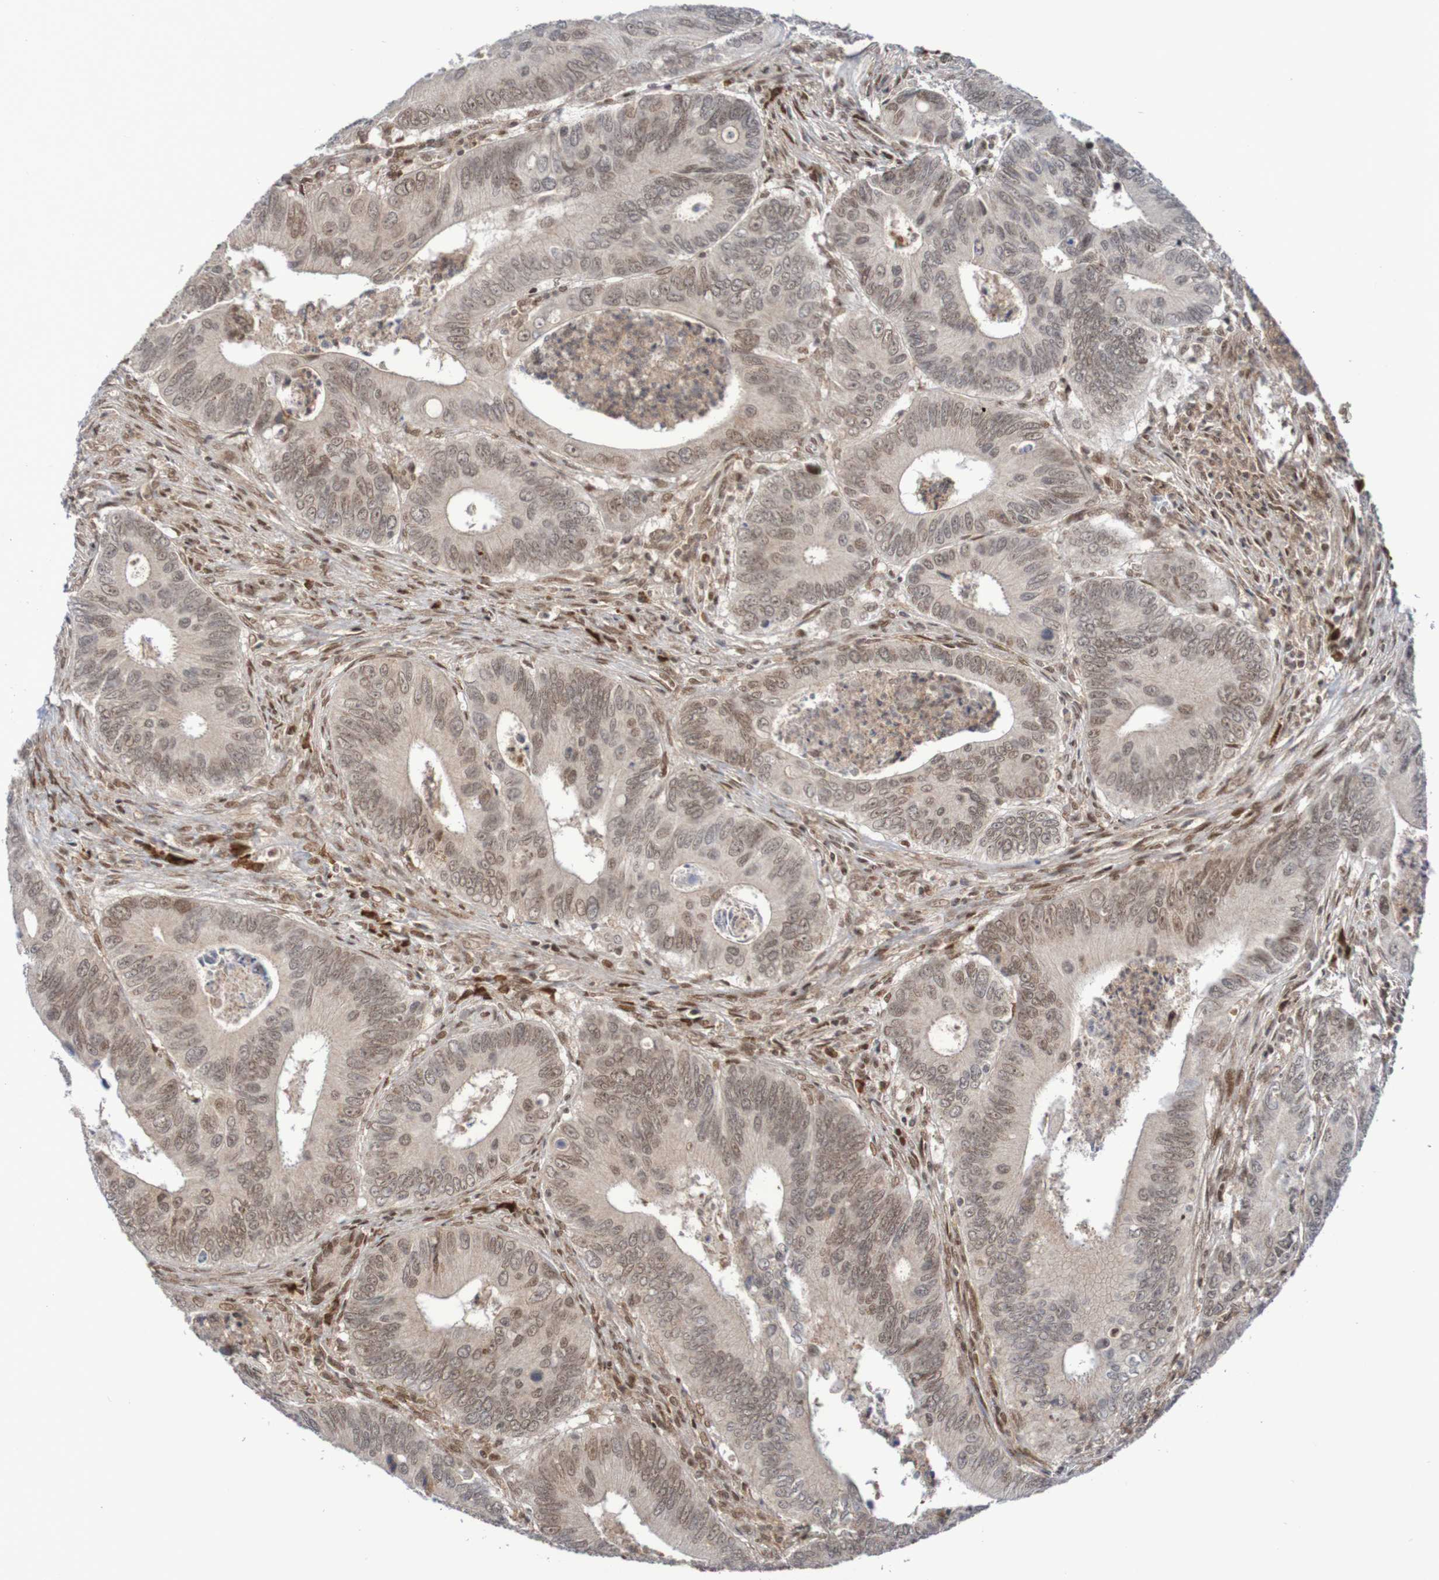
{"staining": {"intensity": "weak", "quantity": ">75%", "location": "cytoplasmic/membranous,nuclear"}, "tissue": "colorectal cancer", "cell_type": "Tumor cells", "image_type": "cancer", "snomed": [{"axis": "morphology", "description": "Inflammation, NOS"}, {"axis": "morphology", "description": "Adenocarcinoma, NOS"}, {"axis": "topography", "description": "Colon"}], "caption": "Immunohistochemical staining of colorectal cancer exhibits weak cytoplasmic/membranous and nuclear protein expression in approximately >75% of tumor cells.", "gene": "ITLN1", "patient": {"sex": "male", "age": 72}}